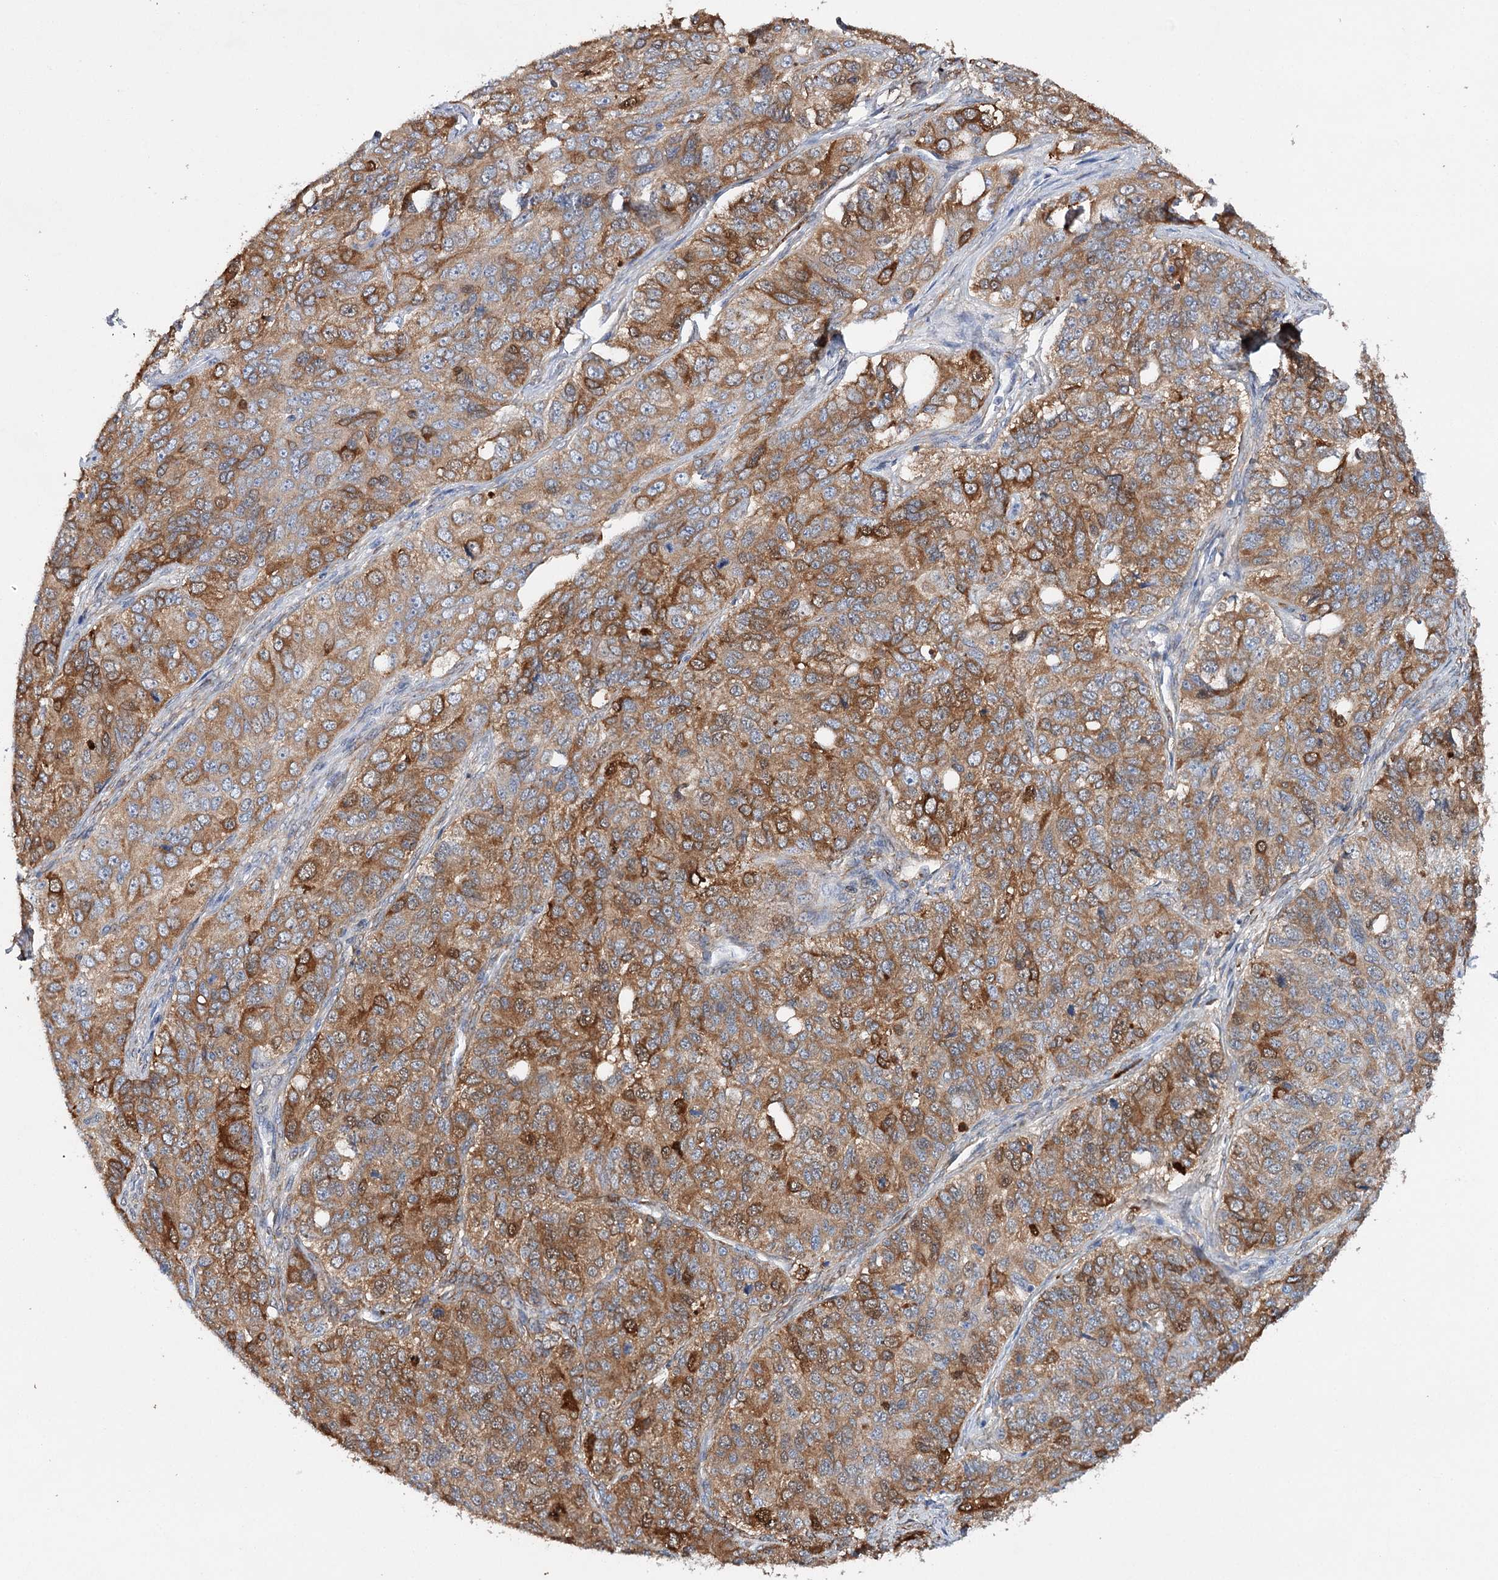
{"staining": {"intensity": "moderate", "quantity": ">75%", "location": "cytoplasmic/membranous"}, "tissue": "ovarian cancer", "cell_type": "Tumor cells", "image_type": "cancer", "snomed": [{"axis": "morphology", "description": "Carcinoma, endometroid"}, {"axis": "topography", "description": "Ovary"}], "caption": "Immunohistochemistry (IHC) (DAB) staining of ovarian cancer demonstrates moderate cytoplasmic/membranous protein positivity in approximately >75% of tumor cells.", "gene": "CFAP46", "patient": {"sex": "female", "age": 51}}